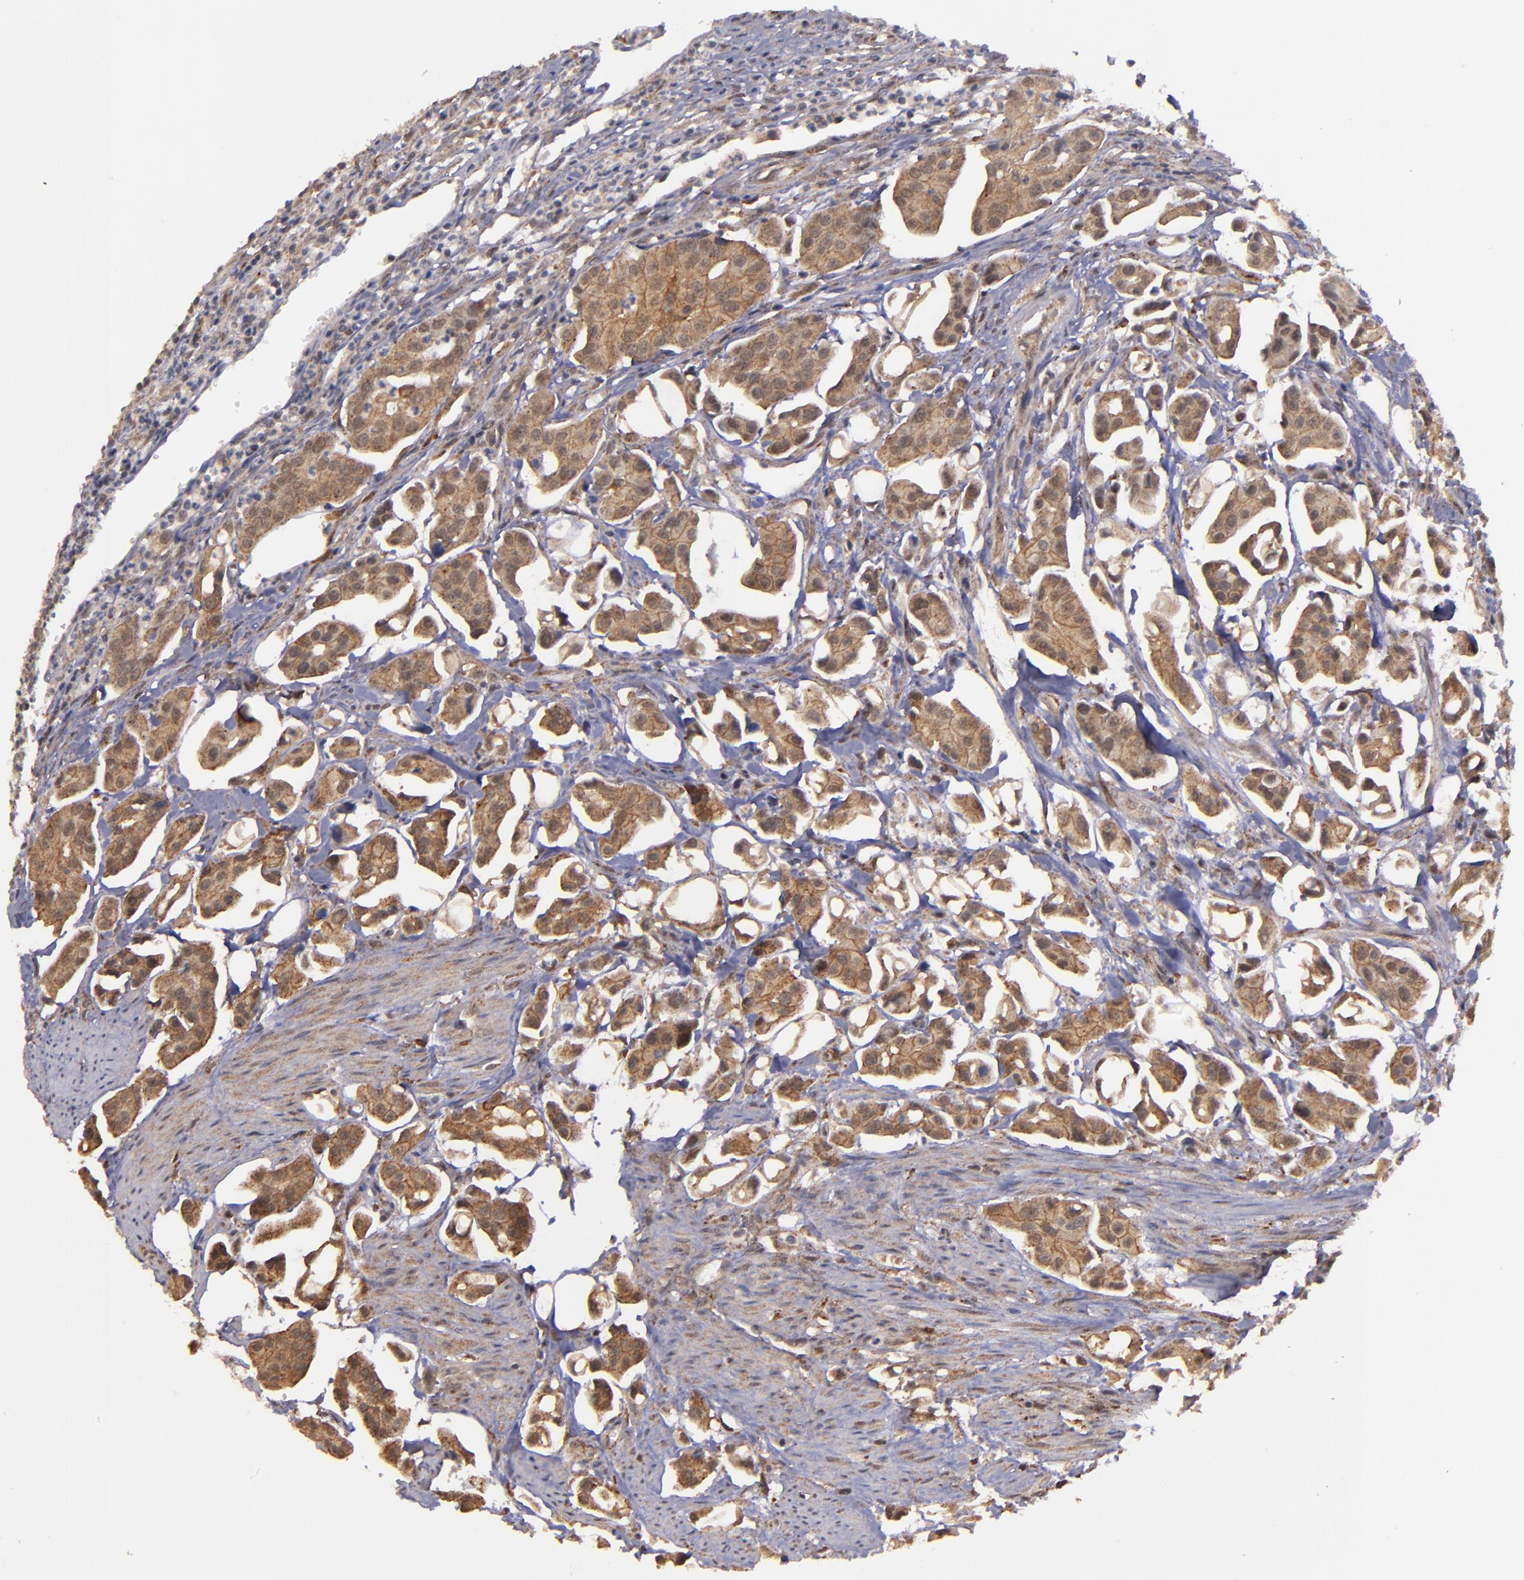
{"staining": {"intensity": "moderate", "quantity": ">75%", "location": "cytoplasmic/membranous"}, "tissue": "urothelial cancer", "cell_type": "Tumor cells", "image_type": "cancer", "snomed": [{"axis": "morphology", "description": "Urothelial carcinoma, High grade"}, {"axis": "topography", "description": "Urinary bladder"}], "caption": "An image of human high-grade urothelial carcinoma stained for a protein demonstrates moderate cytoplasmic/membranous brown staining in tumor cells.", "gene": "SIPA1L1", "patient": {"sex": "male", "age": 66}}